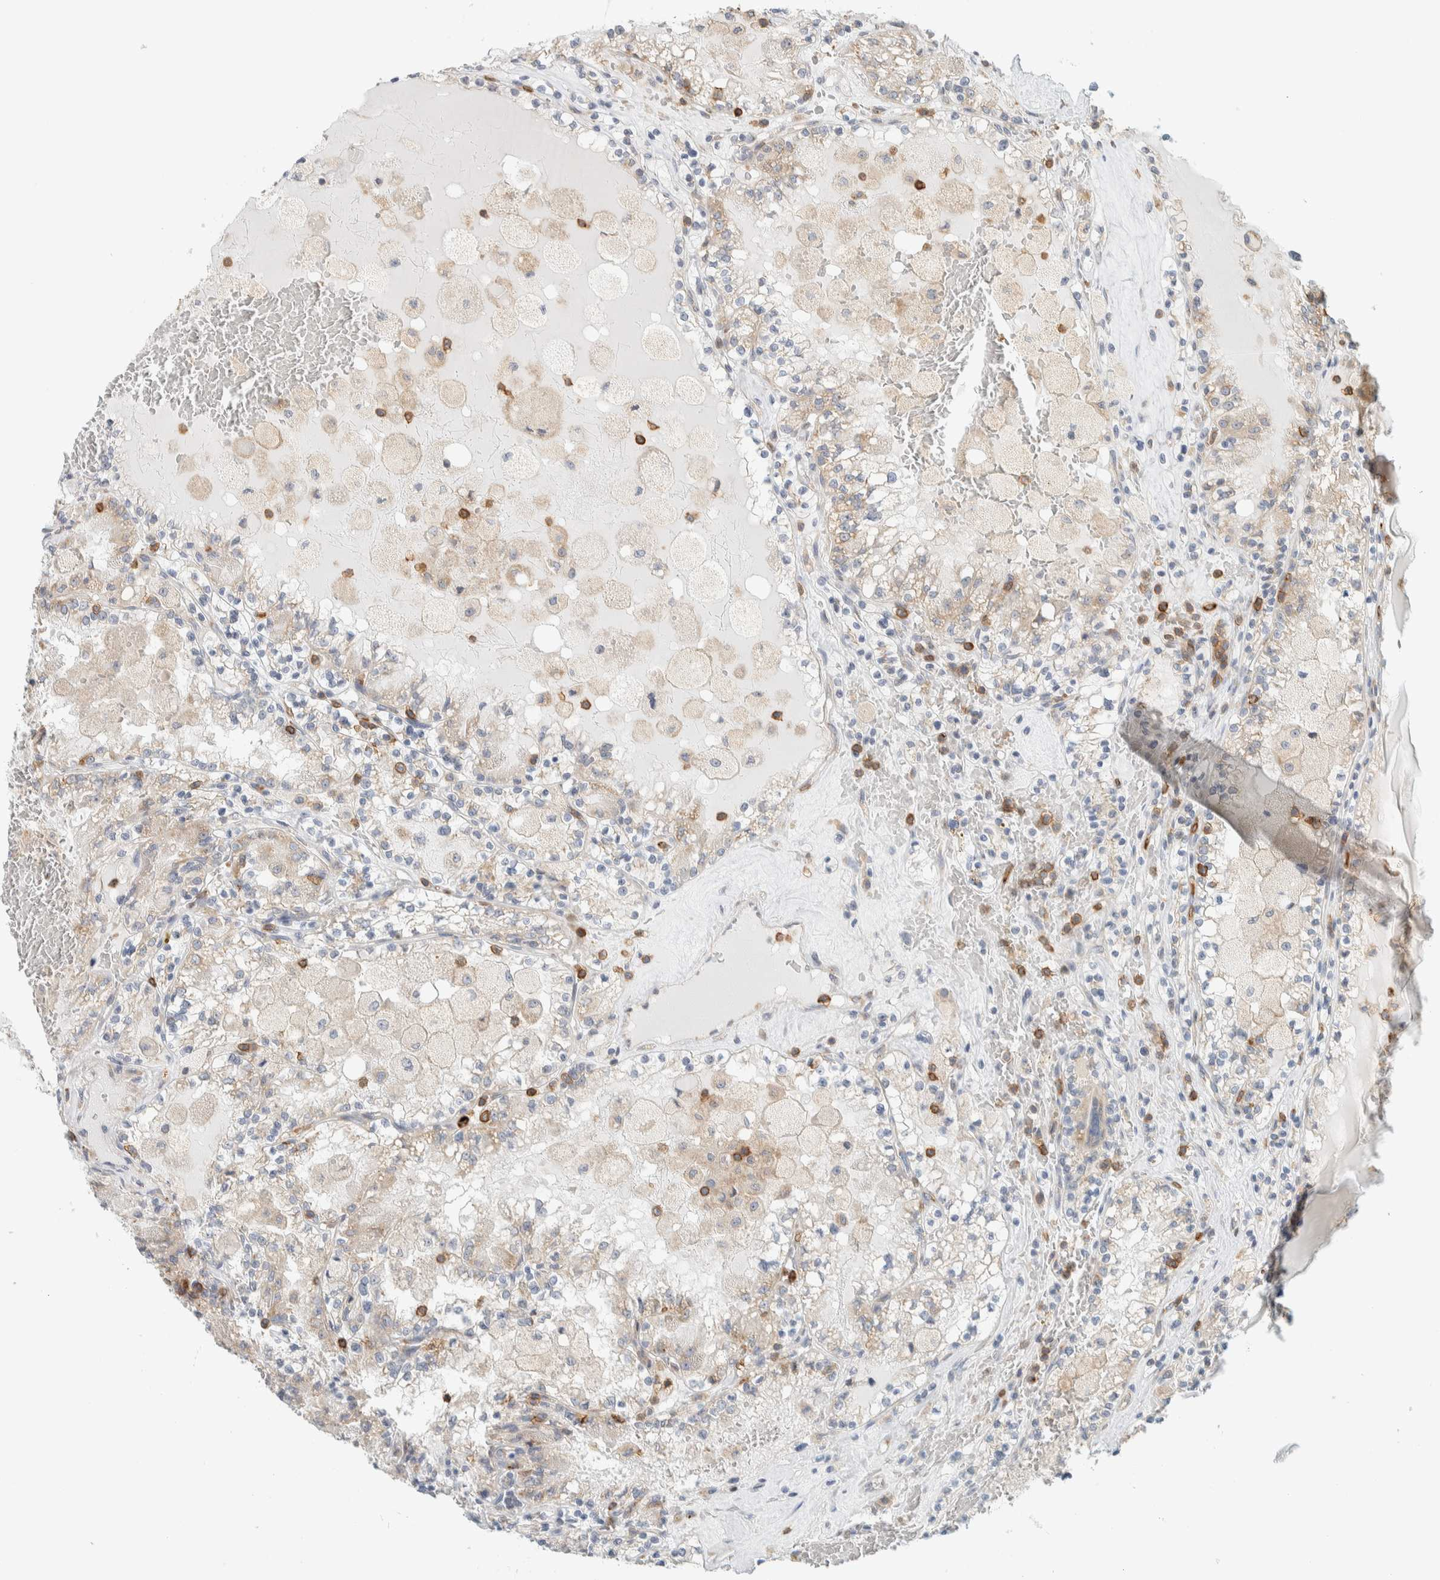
{"staining": {"intensity": "weak", "quantity": "<25%", "location": "cytoplasmic/membranous"}, "tissue": "renal cancer", "cell_type": "Tumor cells", "image_type": "cancer", "snomed": [{"axis": "morphology", "description": "Adenocarcinoma, NOS"}, {"axis": "topography", "description": "Kidney"}], "caption": "DAB immunohistochemical staining of renal cancer (adenocarcinoma) displays no significant positivity in tumor cells.", "gene": "CCDC57", "patient": {"sex": "female", "age": 56}}